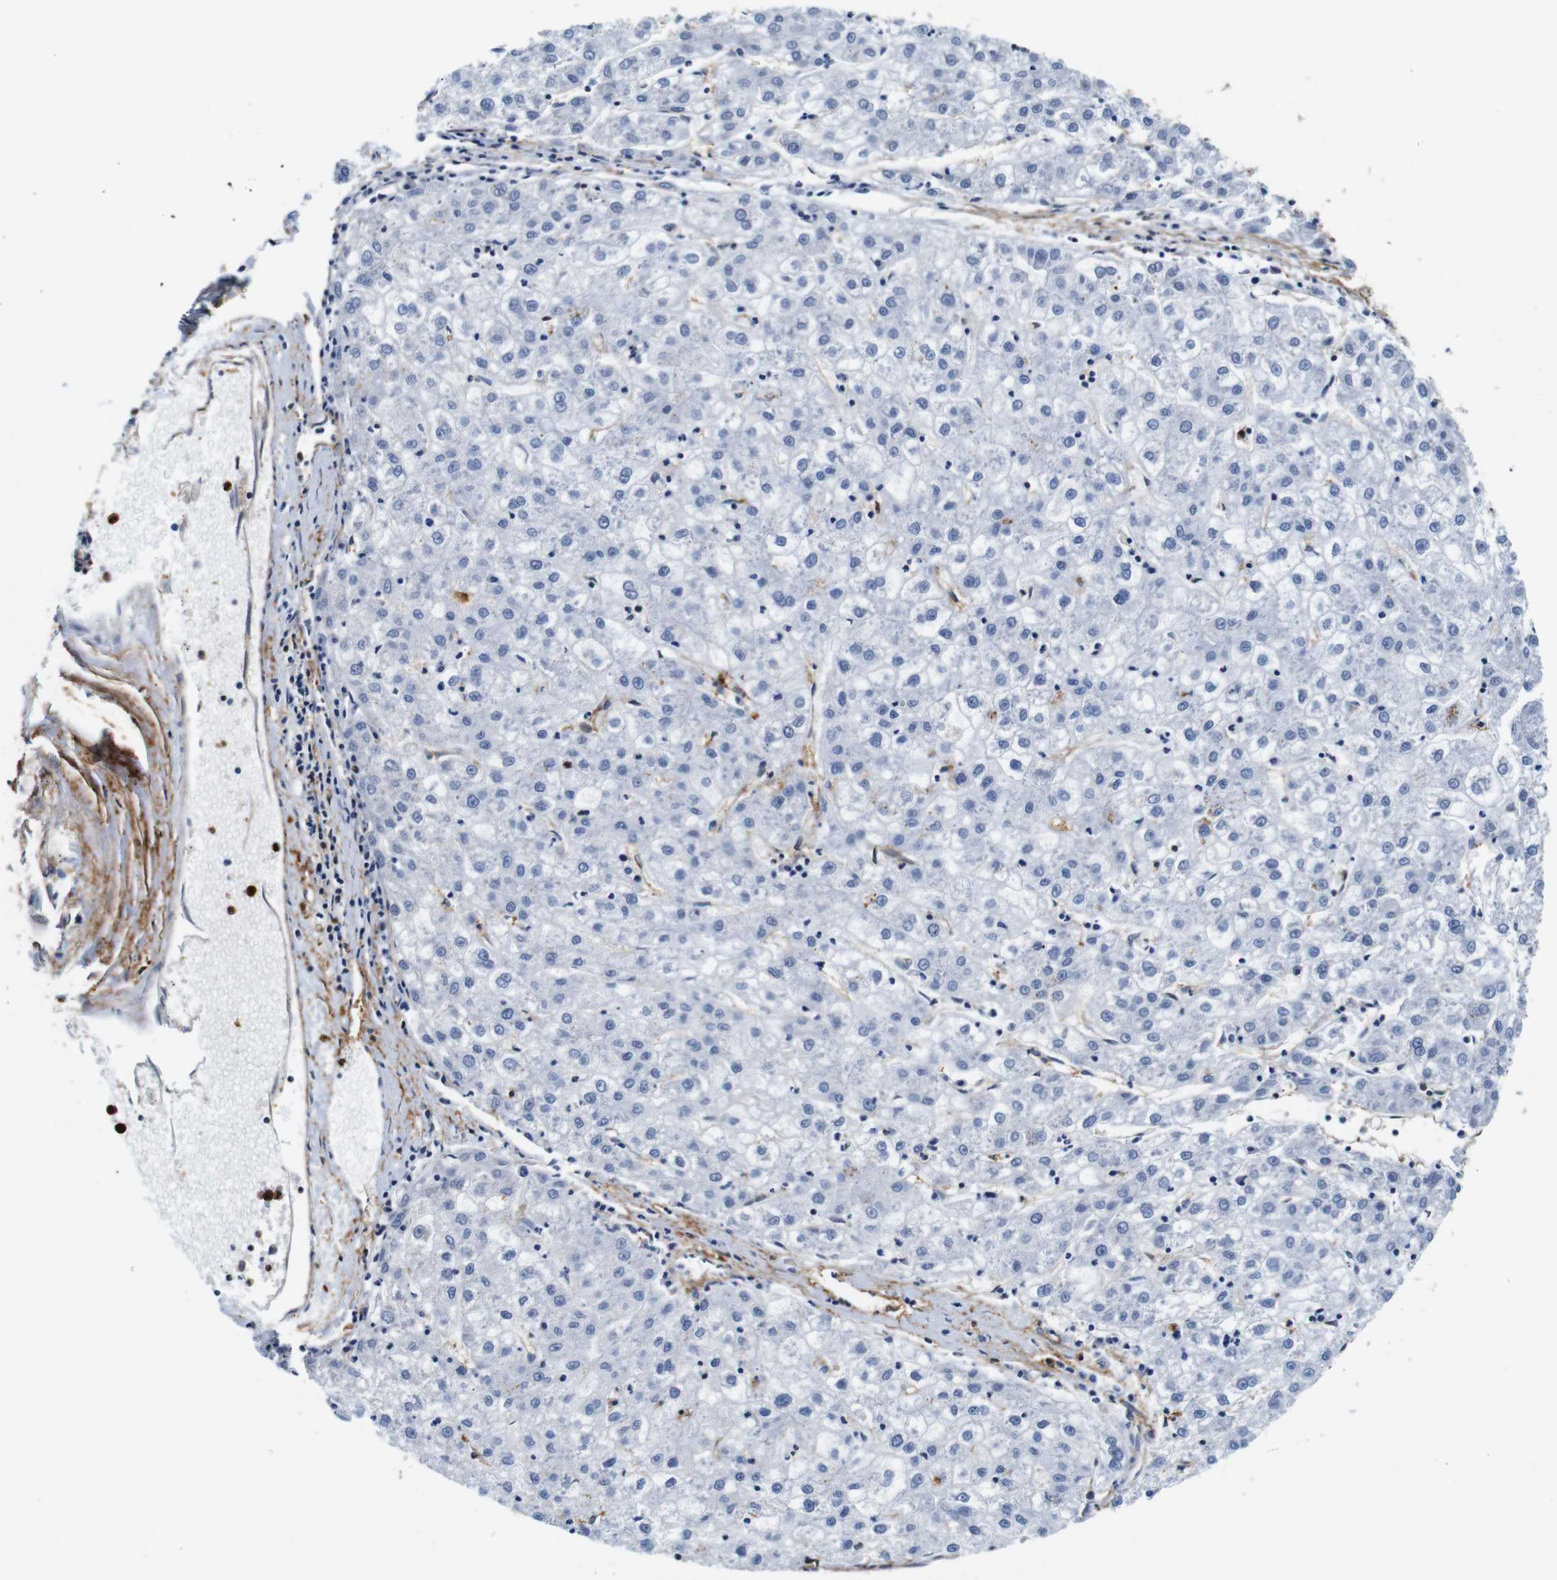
{"staining": {"intensity": "negative", "quantity": "none", "location": "none"}, "tissue": "liver cancer", "cell_type": "Tumor cells", "image_type": "cancer", "snomed": [{"axis": "morphology", "description": "Carcinoma, Hepatocellular, NOS"}, {"axis": "topography", "description": "Liver"}], "caption": "IHC of human hepatocellular carcinoma (liver) displays no expression in tumor cells.", "gene": "ANXA1", "patient": {"sex": "male", "age": 72}}